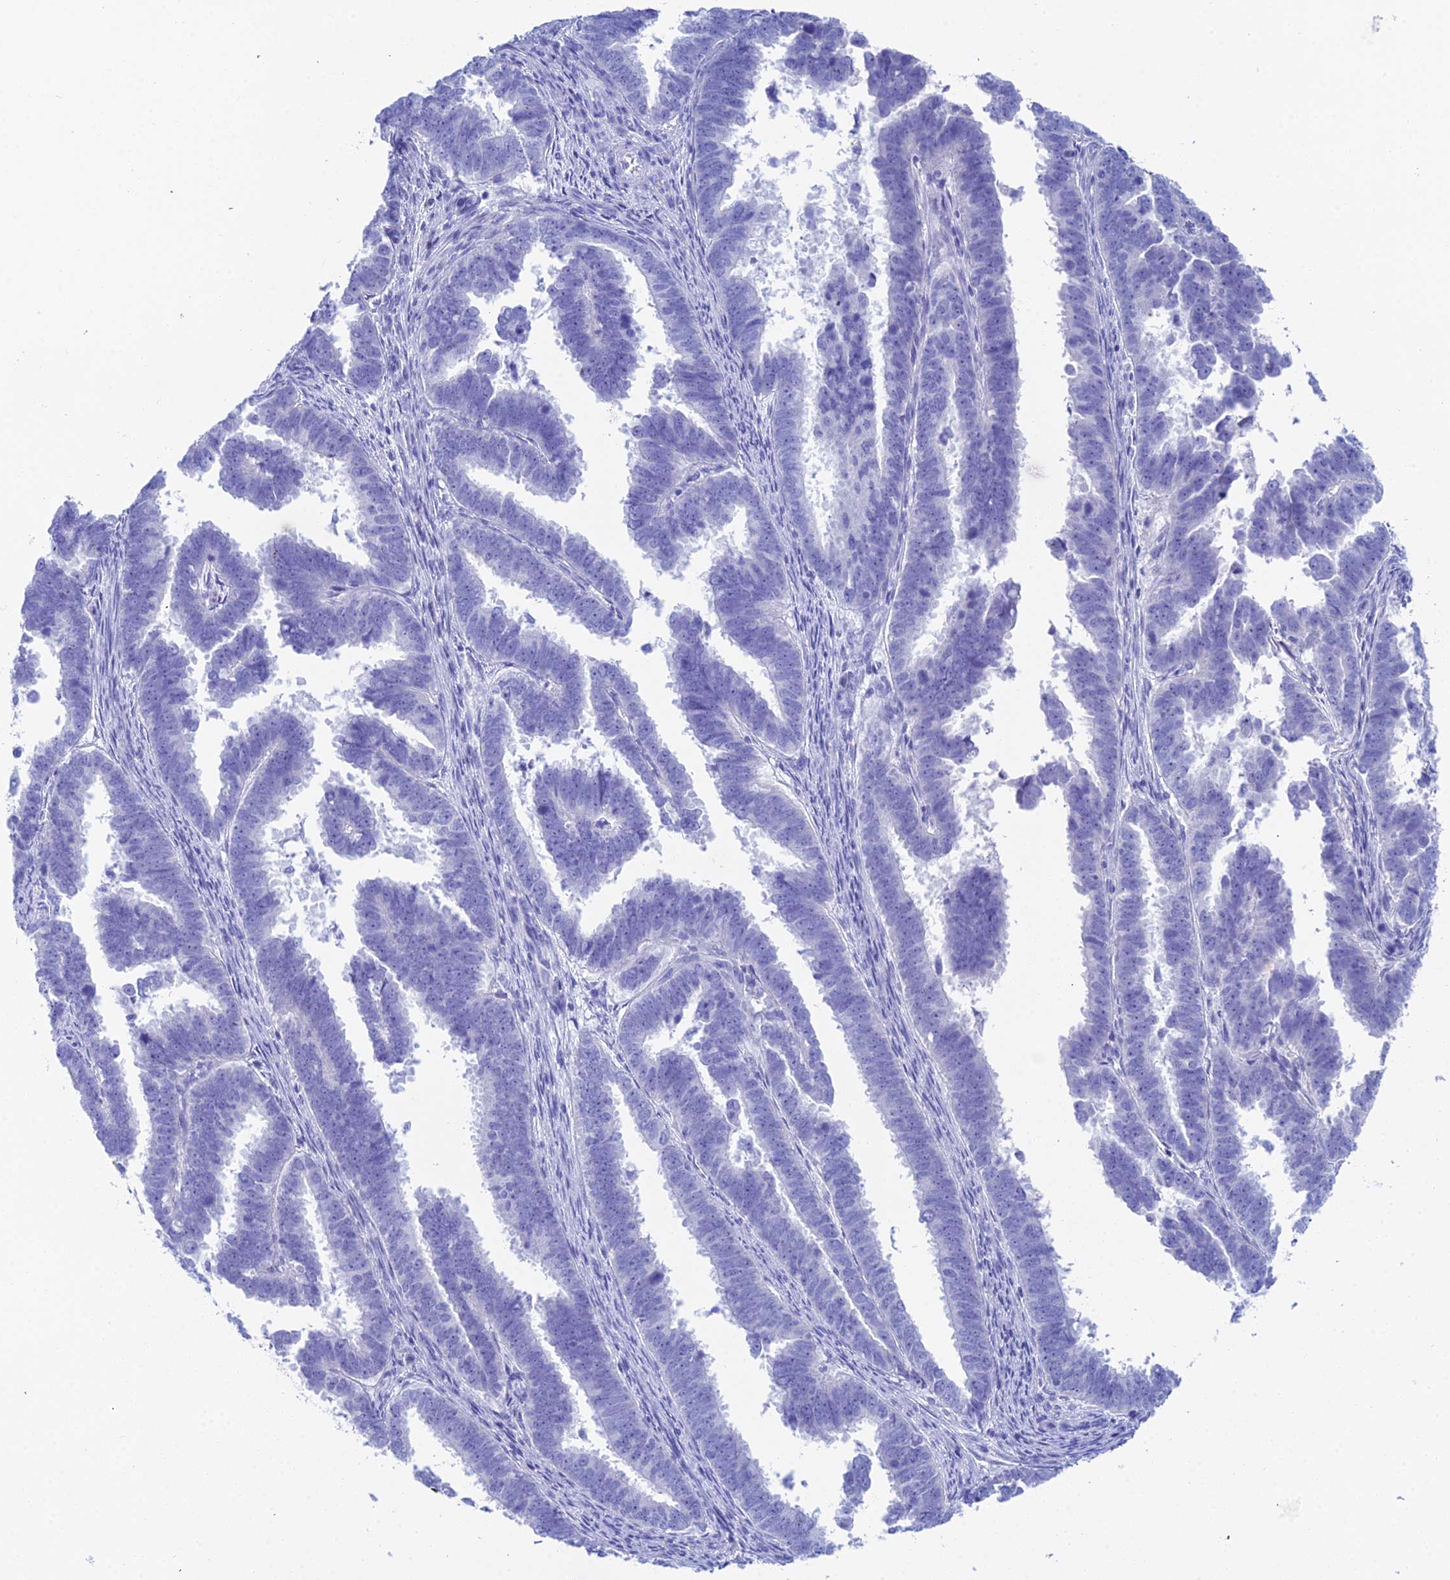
{"staining": {"intensity": "negative", "quantity": "none", "location": "none"}, "tissue": "endometrial cancer", "cell_type": "Tumor cells", "image_type": "cancer", "snomed": [{"axis": "morphology", "description": "Adenocarcinoma, NOS"}, {"axis": "topography", "description": "Endometrium"}], "caption": "The micrograph reveals no significant positivity in tumor cells of endometrial adenocarcinoma.", "gene": "REG1A", "patient": {"sex": "female", "age": 75}}